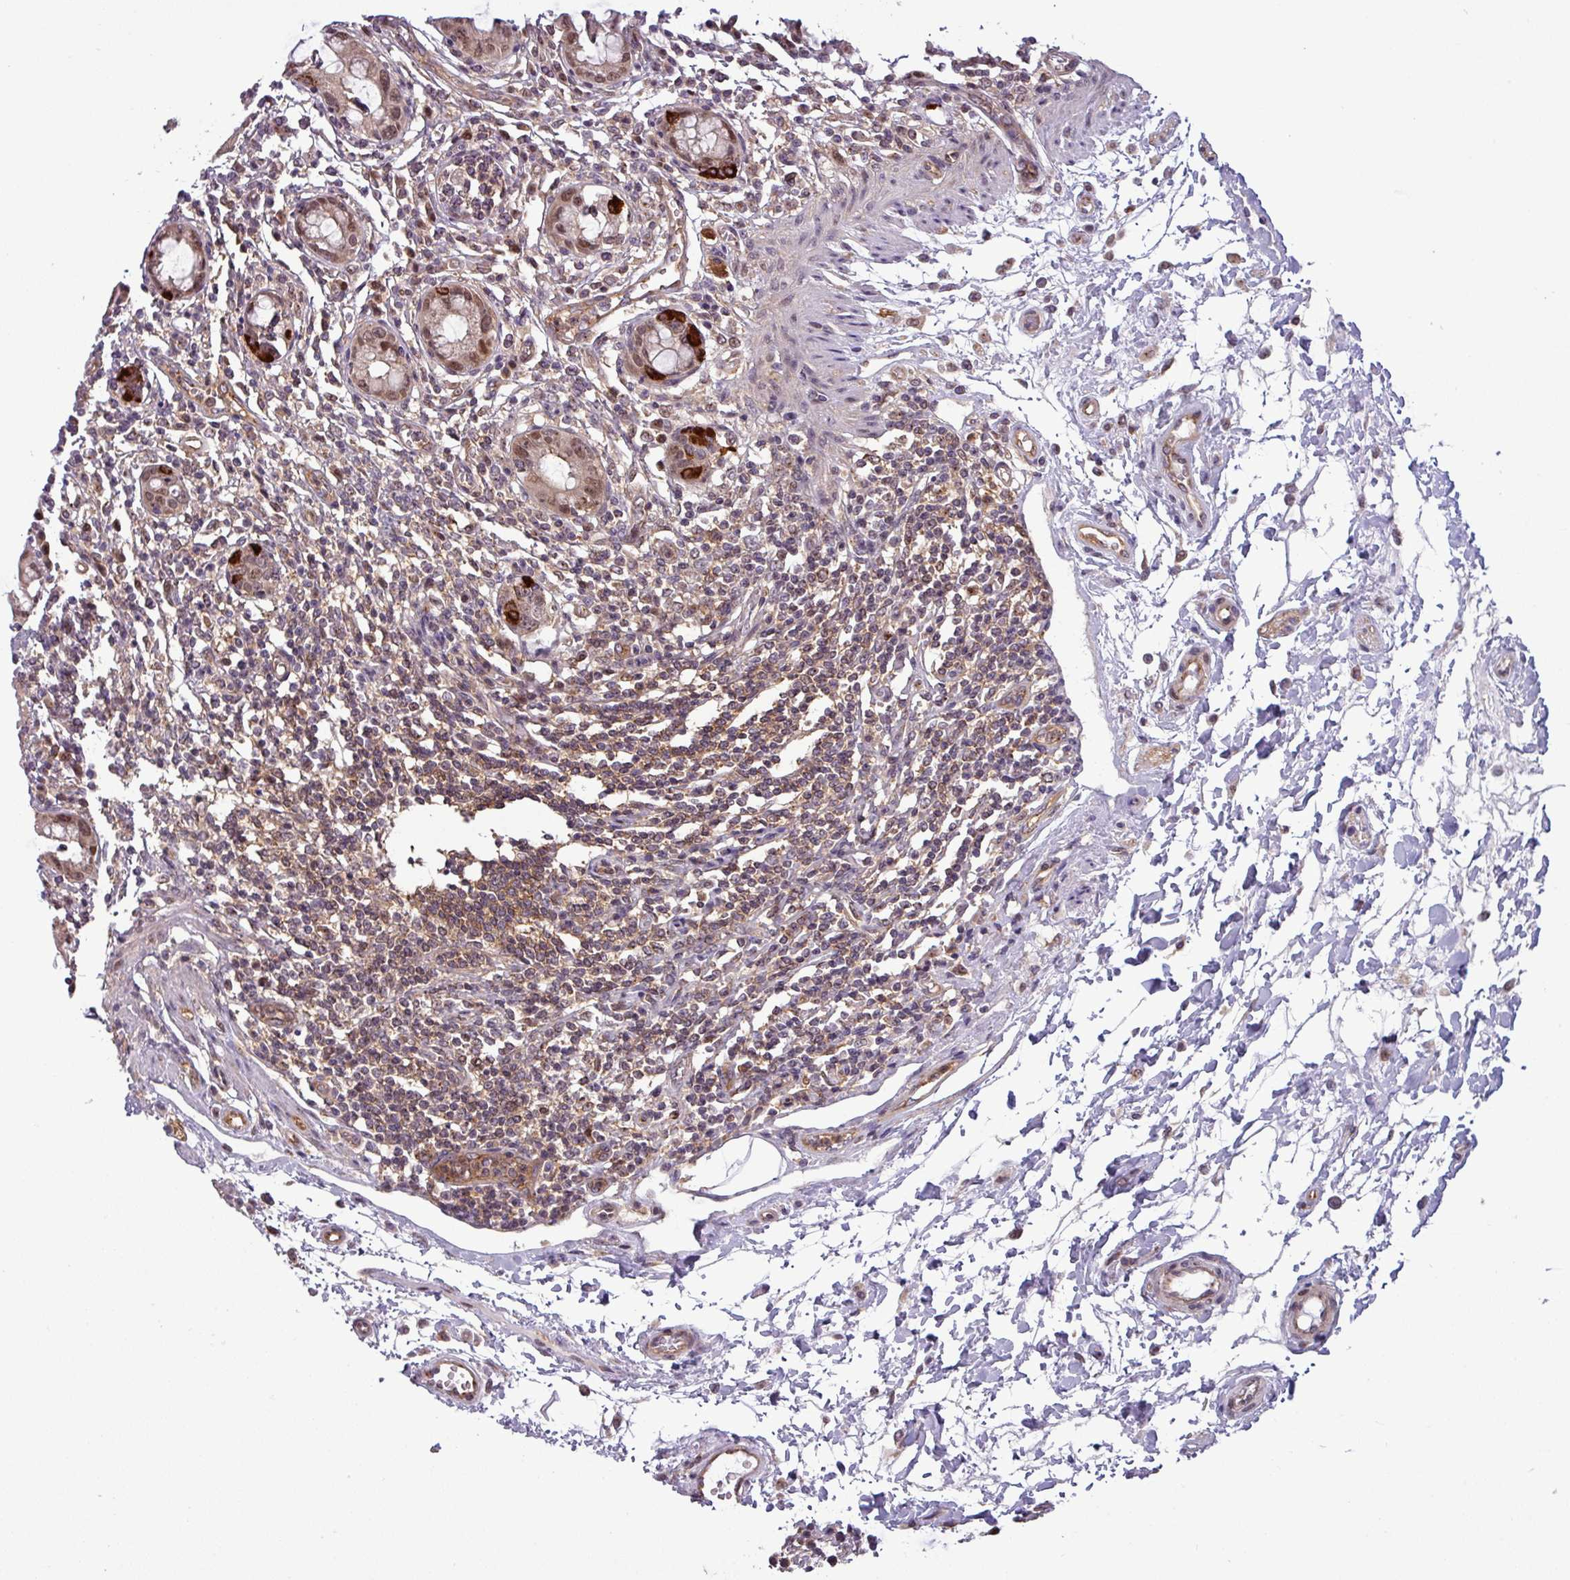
{"staining": {"intensity": "moderate", "quantity": ">75%", "location": "cytoplasmic/membranous,nuclear"}, "tissue": "rectum", "cell_type": "Glandular cells", "image_type": "normal", "snomed": [{"axis": "morphology", "description": "Normal tissue, NOS"}, {"axis": "topography", "description": "Rectum"}], "caption": "Rectum stained for a protein (brown) exhibits moderate cytoplasmic/membranous,nuclear positive staining in about >75% of glandular cells.", "gene": "NPFFR1", "patient": {"sex": "female", "age": 57}}